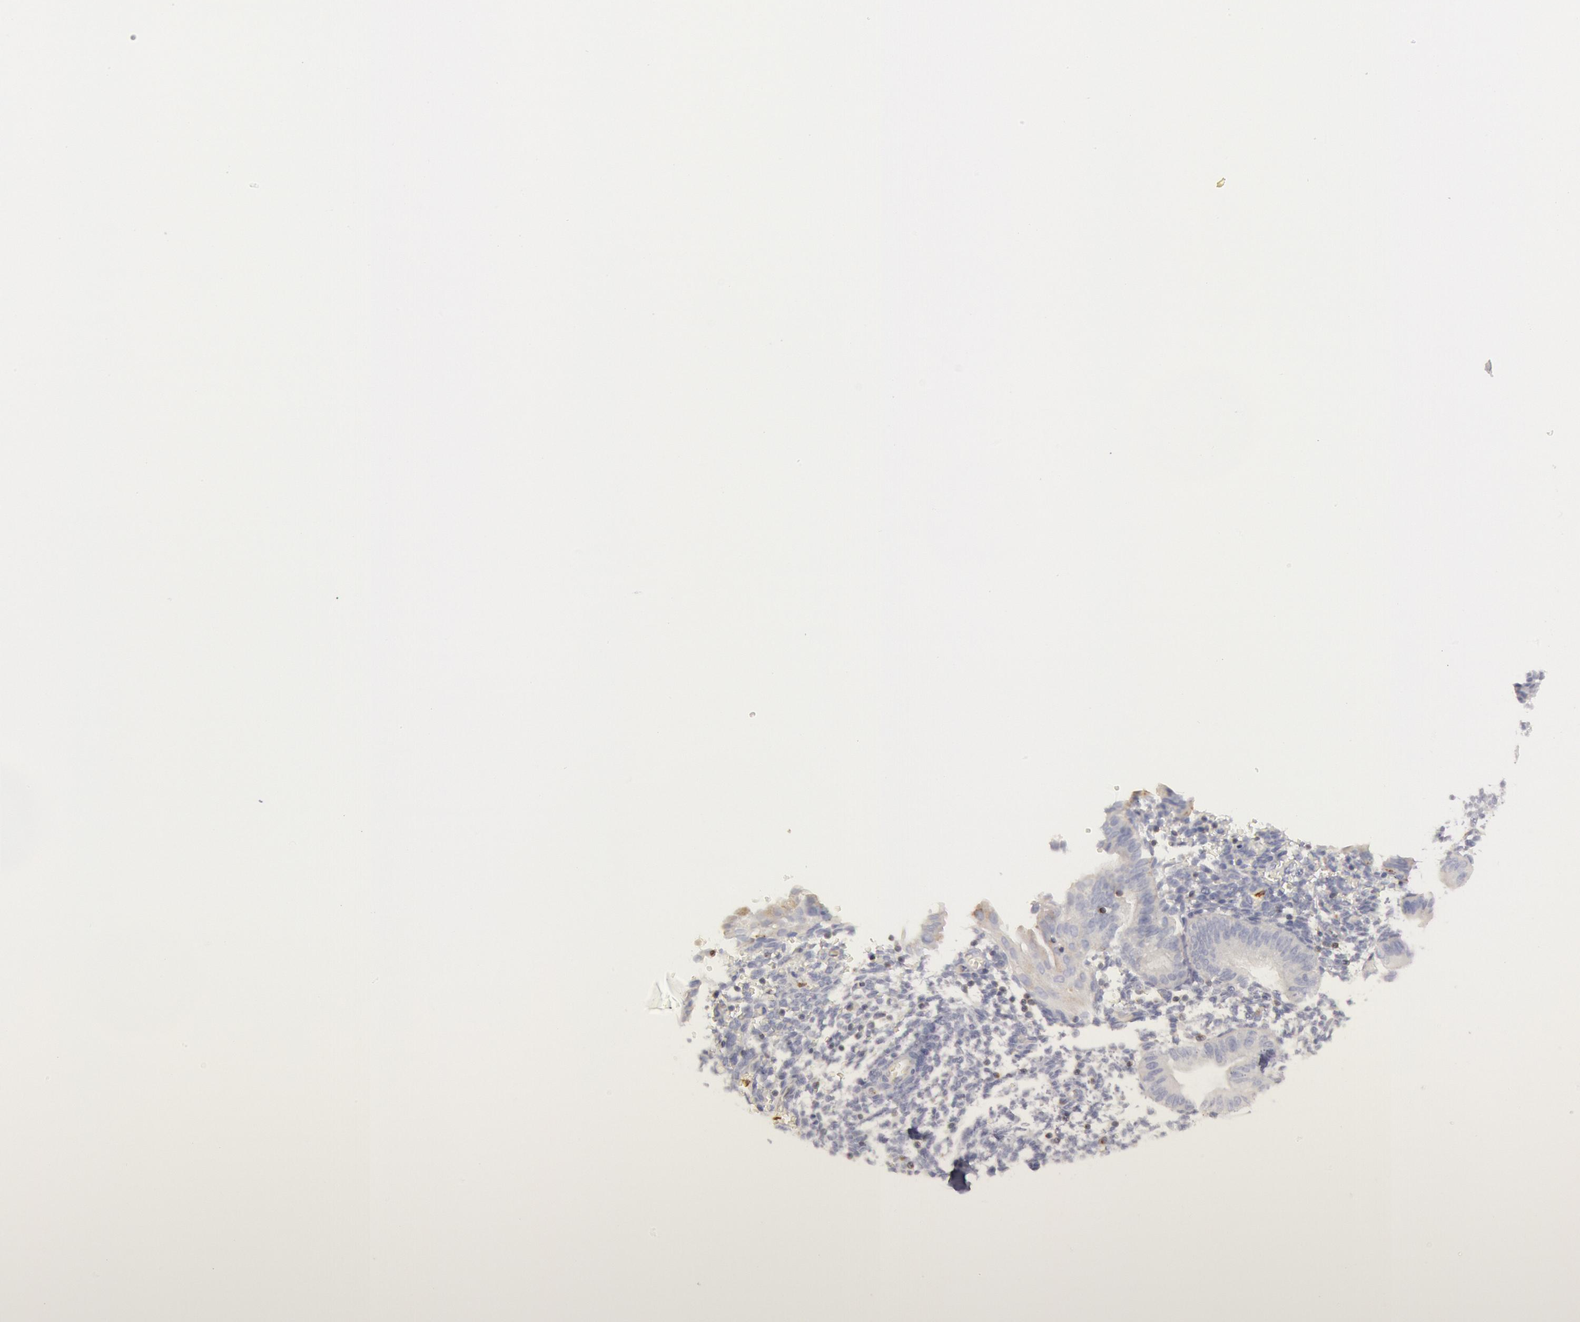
{"staining": {"intensity": "moderate", "quantity": "<25%", "location": "cytoplasmic/membranous"}, "tissue": "endometrium", "cell_type": "Cells in endometrial stroma", "image_type": "normal", "snomed": [{"axis": "morphology", "description": "Normal tissue, NOS"}, {"axis": "topography", "description": "Endometrium"}], "caption": "Moderate cytoplasmic/membranous expression for a protein is appreciated in approximately <25% of cells in endometrial stroma of unremarkable endometrium using immunohistochemistry.", "gene": "RAB27A", "patient": {"sex": "female", "age": 61}}